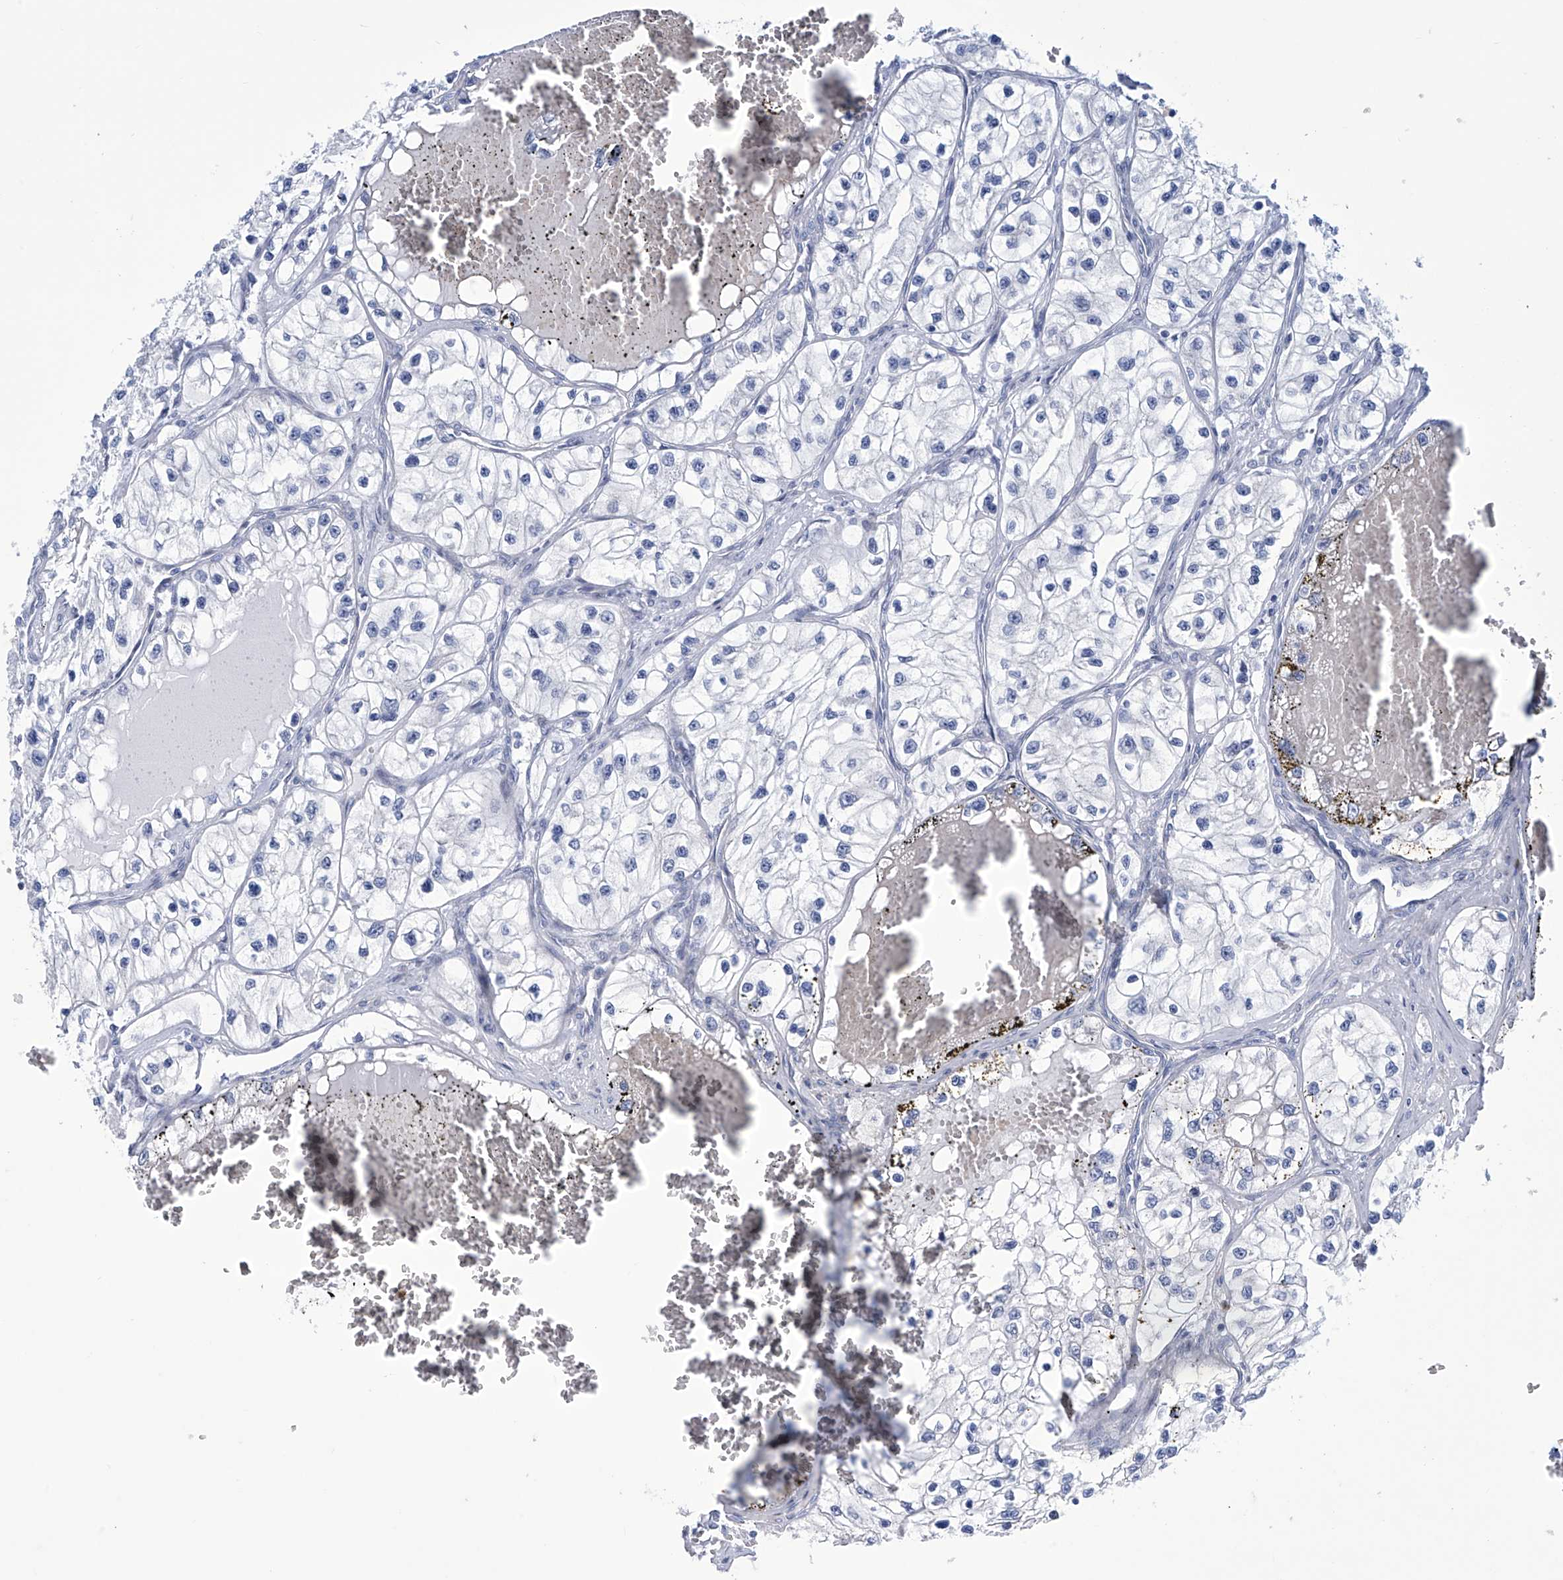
{"staining": {"intensity": "negative", "quantity": "none", "location": "none"}, "tissue": "renal cancer", "cell_type": "Tumor cells", "image_type": "cancer", "snomed": [{"axis": "morphology", "description": "Adenocarcinoma, NOS"}, {"axis": "topography", "description": "Kidney"}], "caption": "Immunohistochemistry (IHC) of renal cancer (adenocarcinoma) reveals no positivity in tumor cells.", "gene": "TRIM60", "patient": {"sex": "female", "age": 57}}